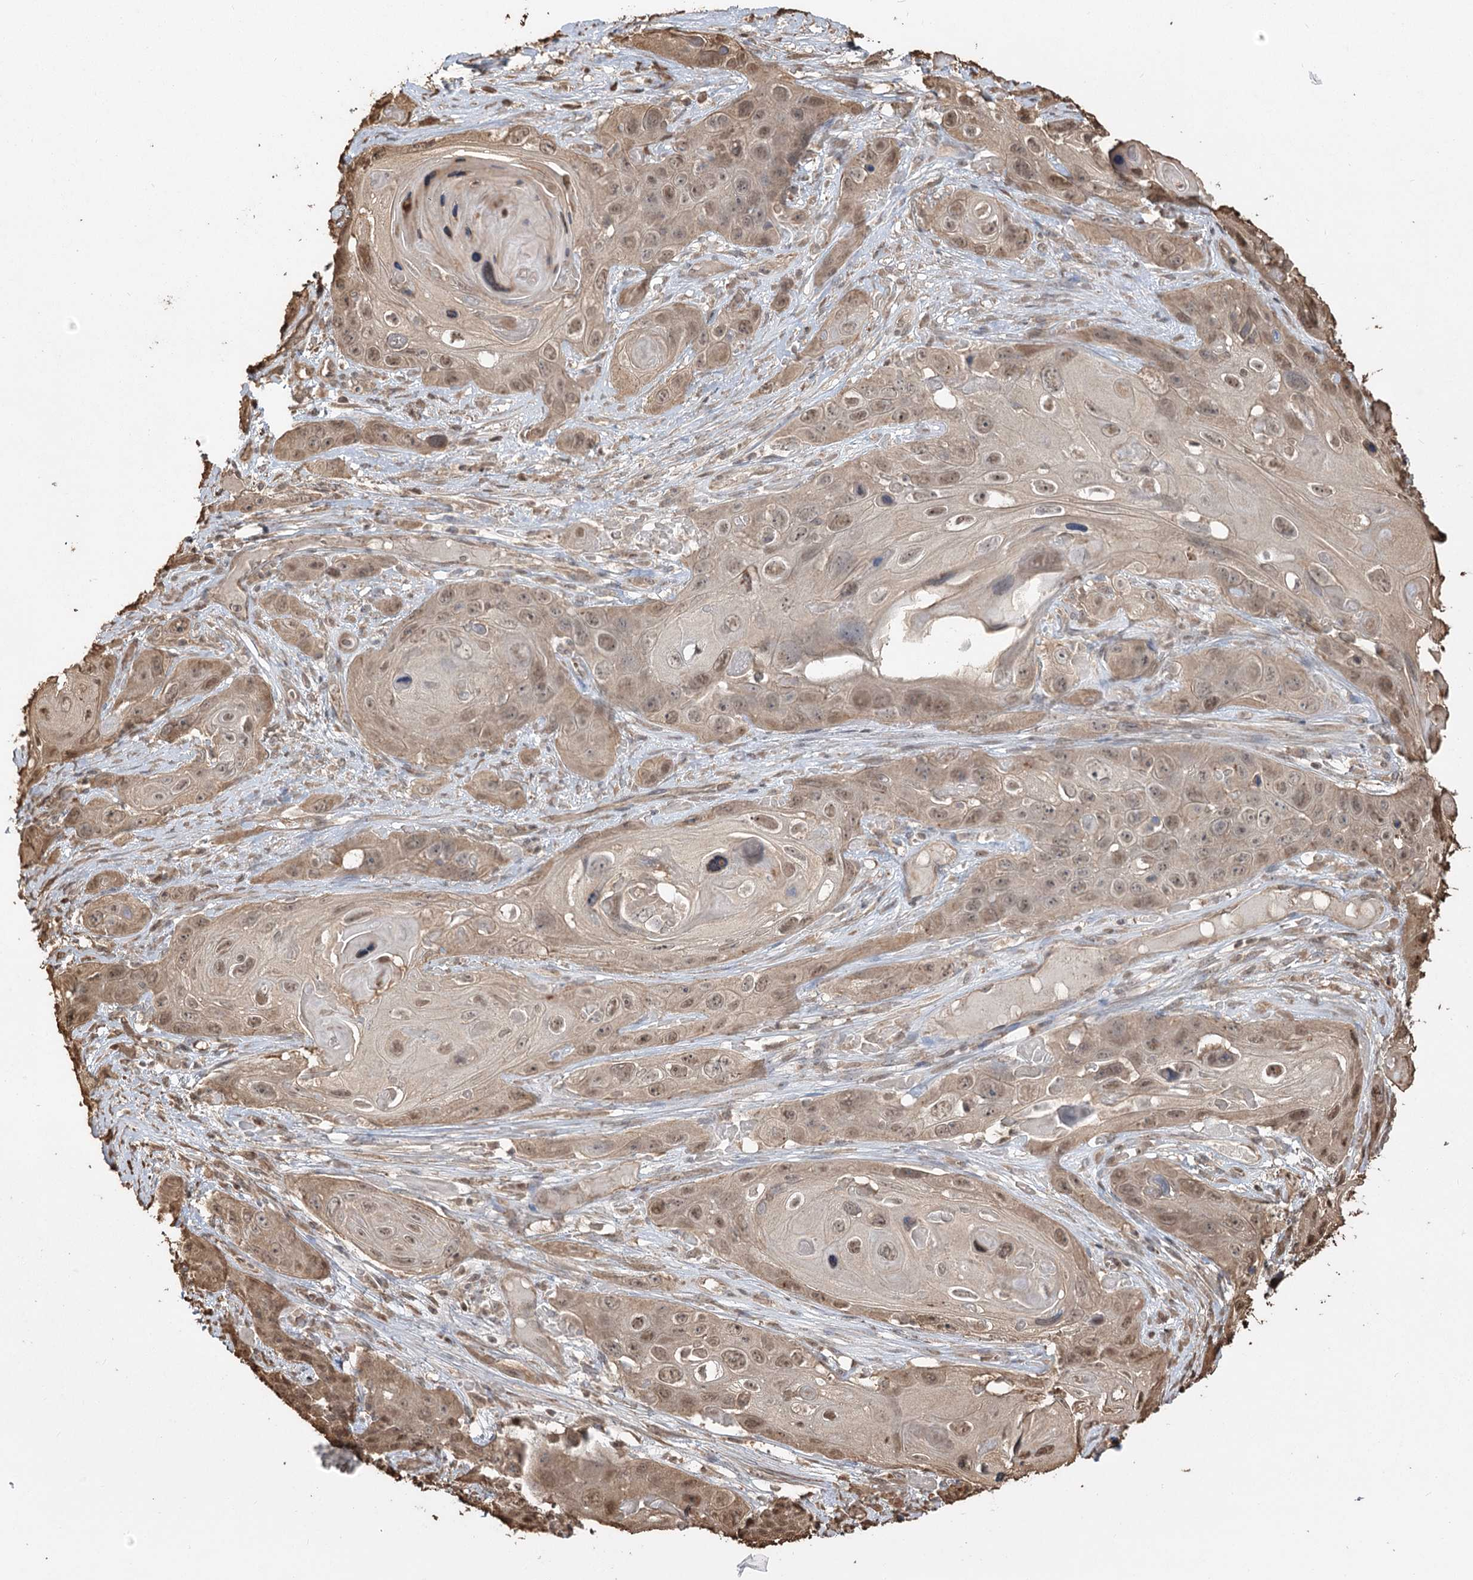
{"staining": {"intensity": "weak", "quantity": ">75%", "location": "cytoplasmic/membranous,nuclear"}, "tissue": "skin cancer", "cell_type": "Tumor cells", "image_type": "cancer", "snomed": [{"axis": "morphology", "description": "Squamous cell carcinoma, NOS"}, {"axis": "topography", "description": "Skin"}], "caption": "Human skin squamous cell carcinoma stained for a protein (brown) shows weak cytoplasmic/membranous and nuclear positive positivity in approximately >75% of tumor cells.", "gene": "PLCH1", "patient": {"sex": "male", "age": 55}}